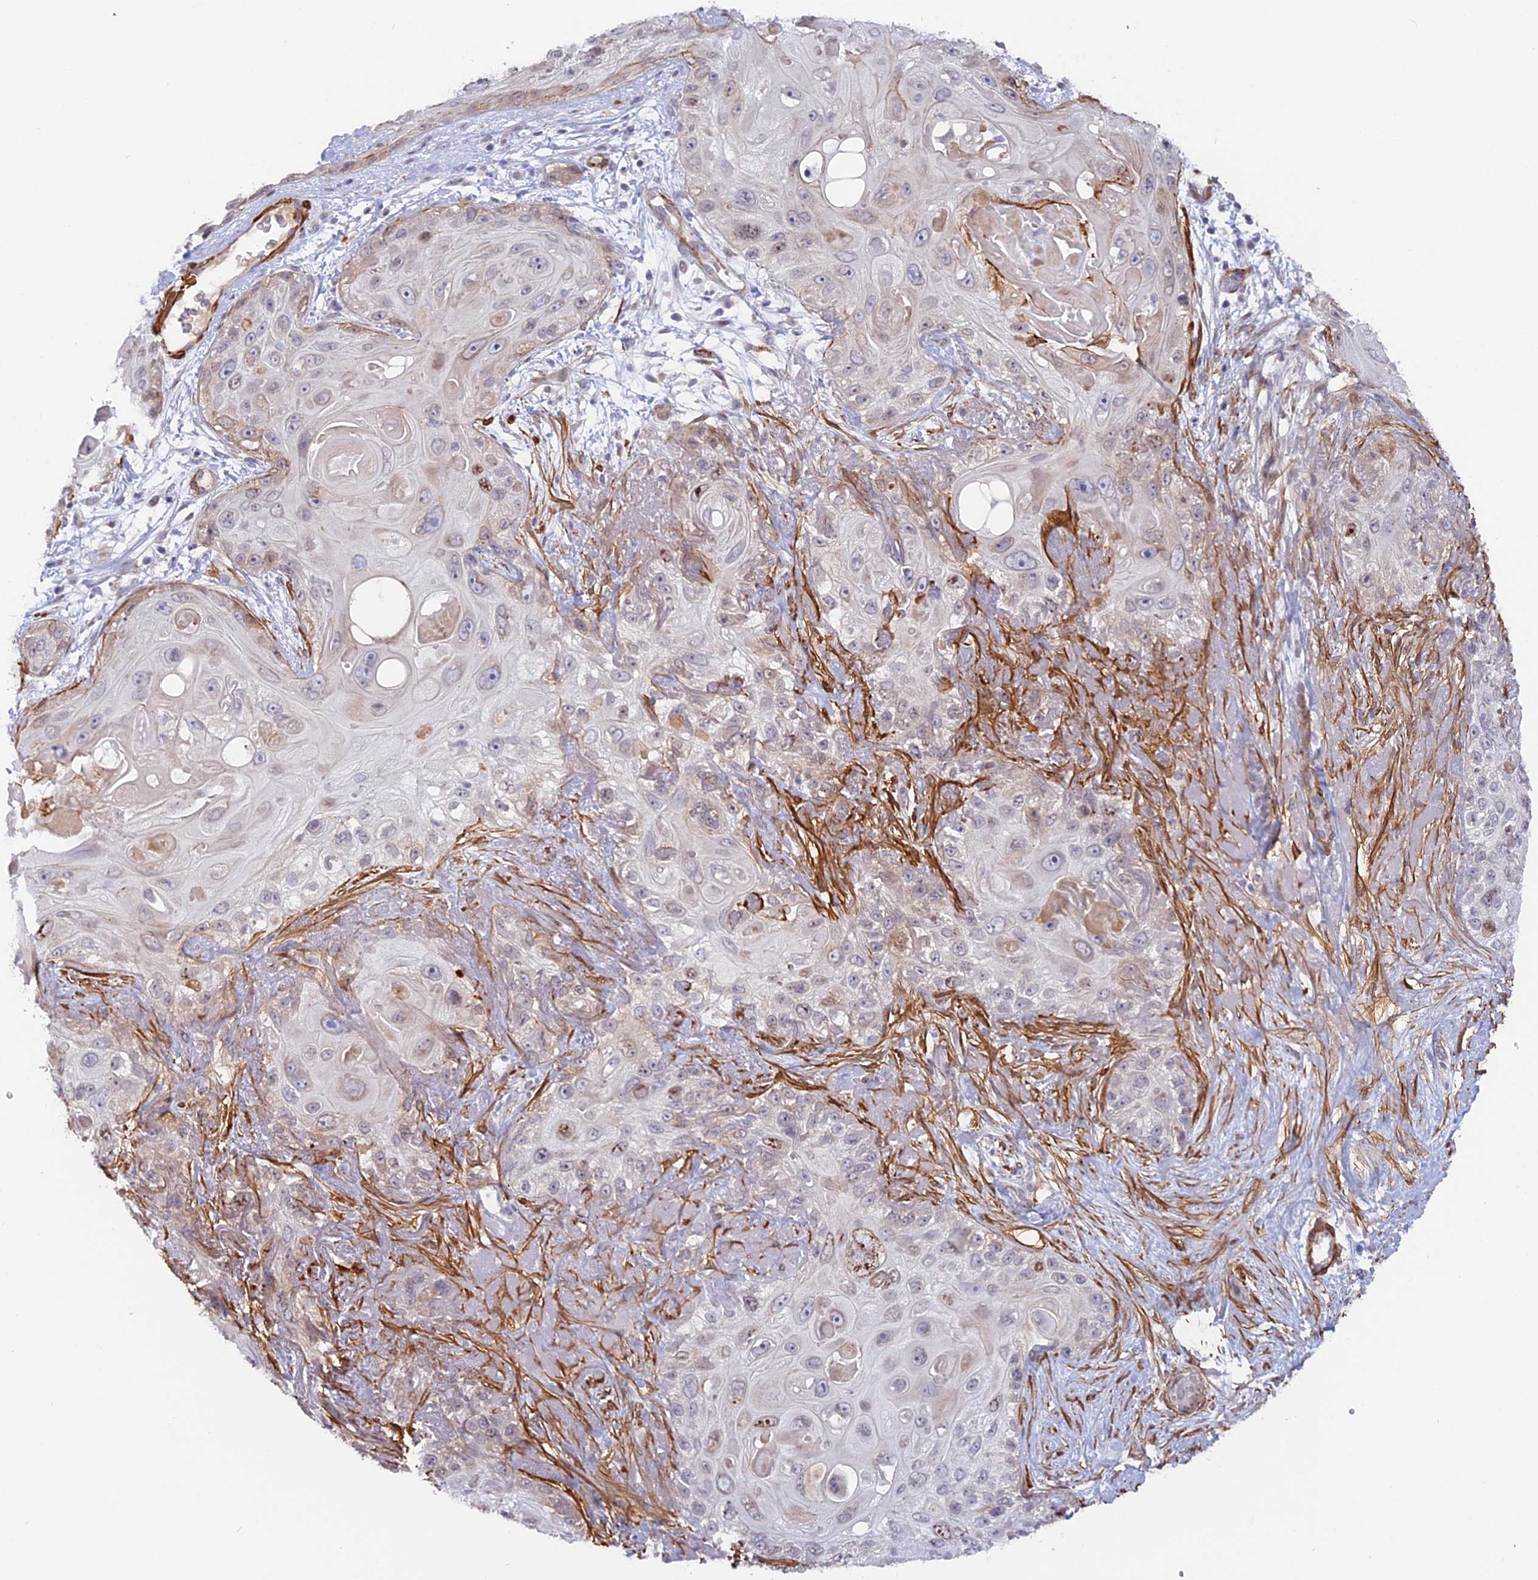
{"staining": {"intensity": "weak", "quantity": "<25%", "location": "cytoplasmic/membranous,nuclear"}, "tissue": "skin cancer", "cell_type": "Tumor cells", "image_type": "cancer", "snomed": [{"axis": "morphology", "description": "Normal tissue, NOS"}, {"axis": "morphology", "description": "Squamous cell carcinoma, NOS"}, {"axis": "topography", "description": "Skin"}], "caption": "Skin cancer stained for a protein using IHC reveals no positivity tumor cells.", "gene": "CCDC154", "patient": {"sex": "male", "age": 72}}